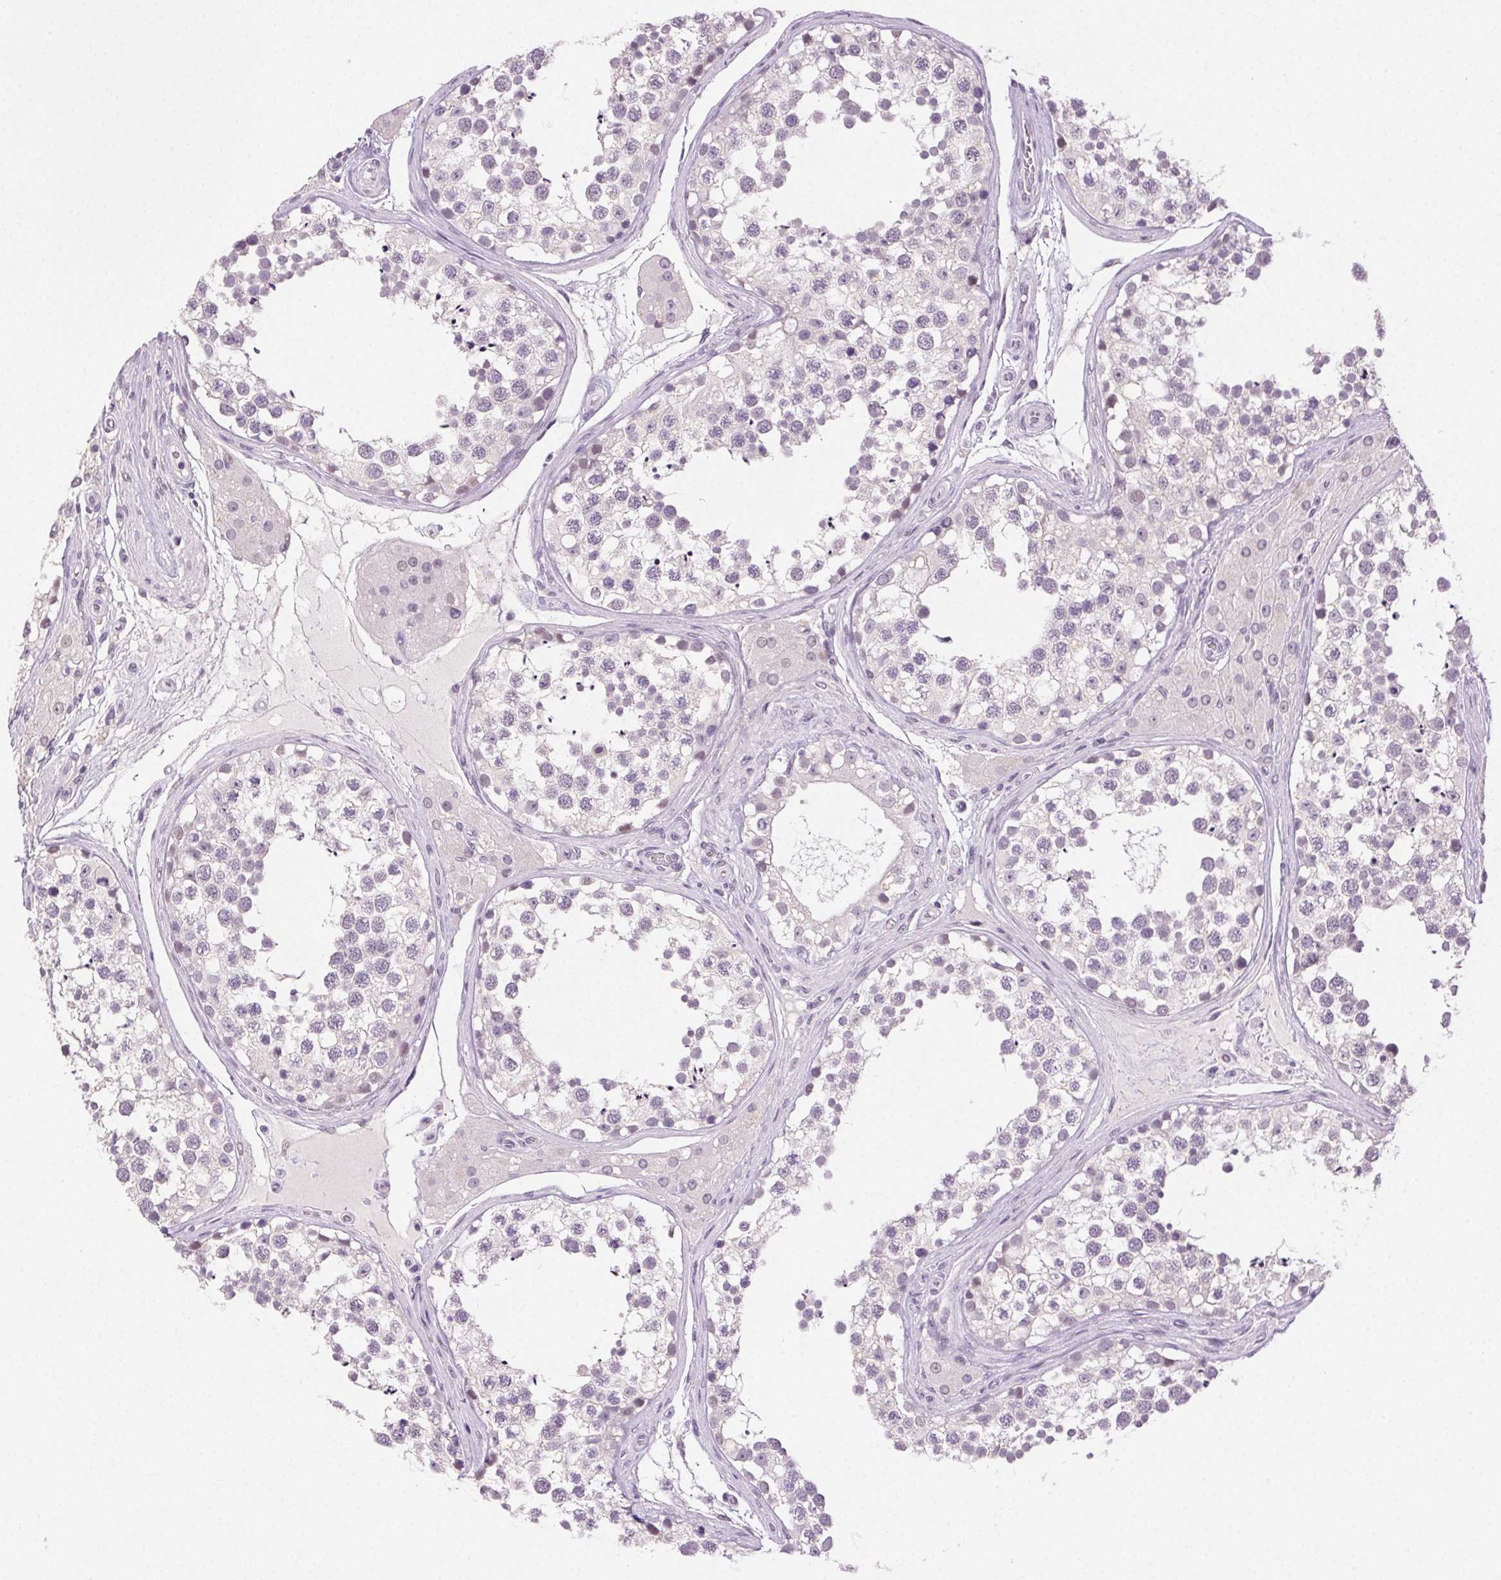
{"staining": {"intensity": "negative", "quantity": "none", "location": "none"}, "tissue": "testis", "cell_type": "Cells in seminiferous ducts", "image_type": "normal", "snomed": [{"axis": "morphology", "description": "Normal tissue, NOS"}, {"axis": "morphology", "description": "Seminoma, NOS"}, {"axis": "topography", "description": "Testis"}], "caption": "DAB immunohistochemical staining of unremarkable testis exhibits no significant positivity in cells in seminiferous ducts. (Stains: DAB (3,3'-diaminobenzidine) immunohistochemistry (IHC) with hematoxylin counter stain, Microscopy: brightfield microscopy at high magnification).", "gene": "CLDN10", "patient": {"sex": "male", "age": 65}}